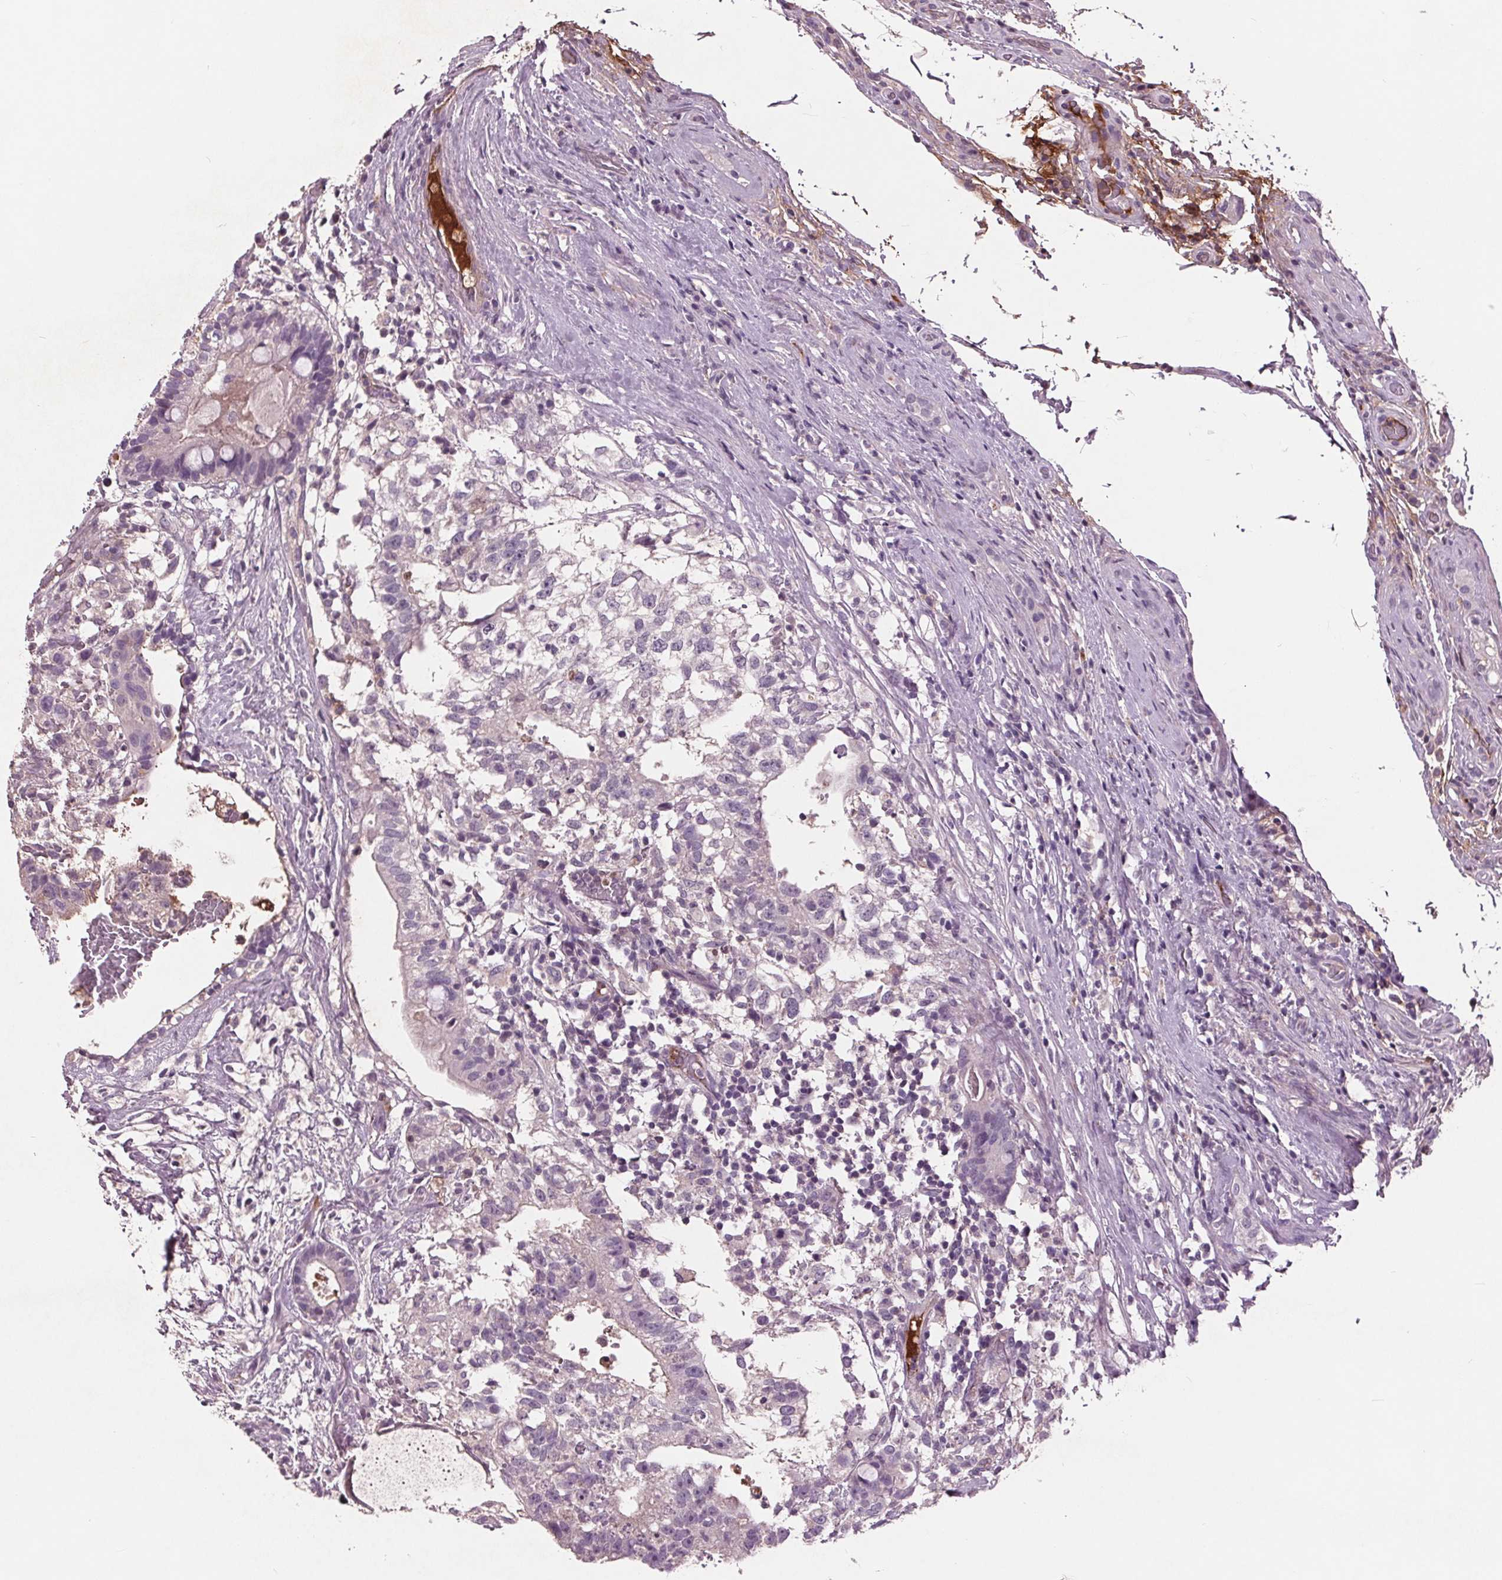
{"staining": {"intensity": "moderate", "quantity": "<25%", "location": "cytoplasmic/membranous"}, "tissue": "testis cancer", "cell_type": "Tumor cells", "image_type": "cancer", "snomed": [{"axis": "morphology", "description": "Seminoma, NOS"}, {"axis": "morphology", "description": "Carcinoma, Embryonal, NOS"}, {"axis": "topography", "description": "Testis"}], "caption": "IHC of human testis seminoma shows low levels of moderate cytoplasmic/membranous expression in approximately <25% of tumor cells.", "gene": "C6", "patient": {"sex": "male", "age": 41}}